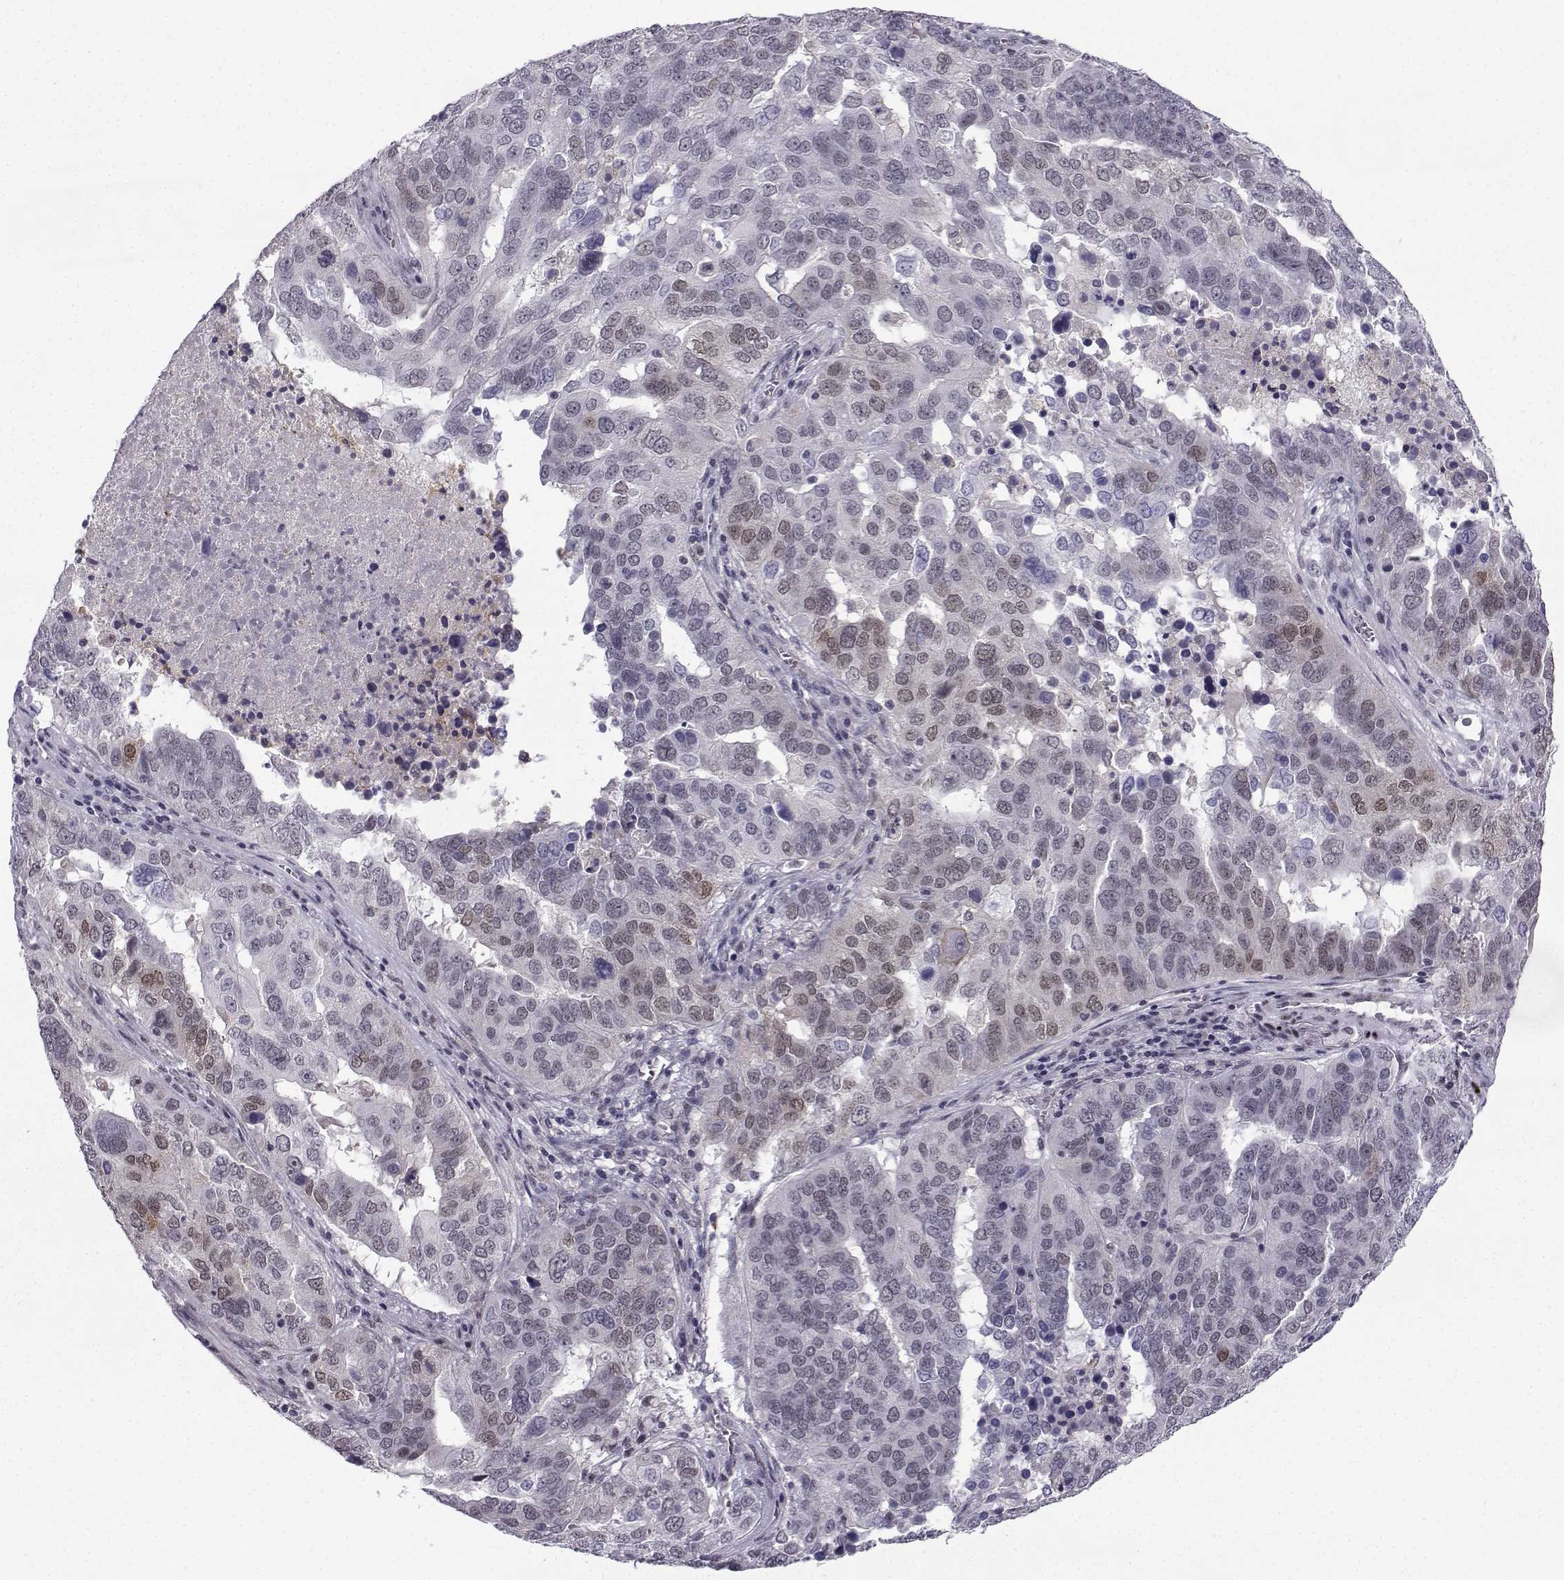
{"staining": {"intensity": "moderate", "quantity": "<25%", "location": "nuclear"}, "tissue": "ovarian cancer", "cell_type": "Tumor cells", "image_type": "cancer", "snomed": [{"axis": "morphology", "description": "Carcinoma, endometroid"}, {"axis": "topography", "description": "Soft tissue"}, {"axis": "topography", "description": "Ovary"}], "caption": "Protein analysis of ovarian endometroid carcinoma tissue shows moderate nuclear expression in about <25% of tumor cells.", "gene": "RBM24", "patient": {"sex": "female", "age": 52}}